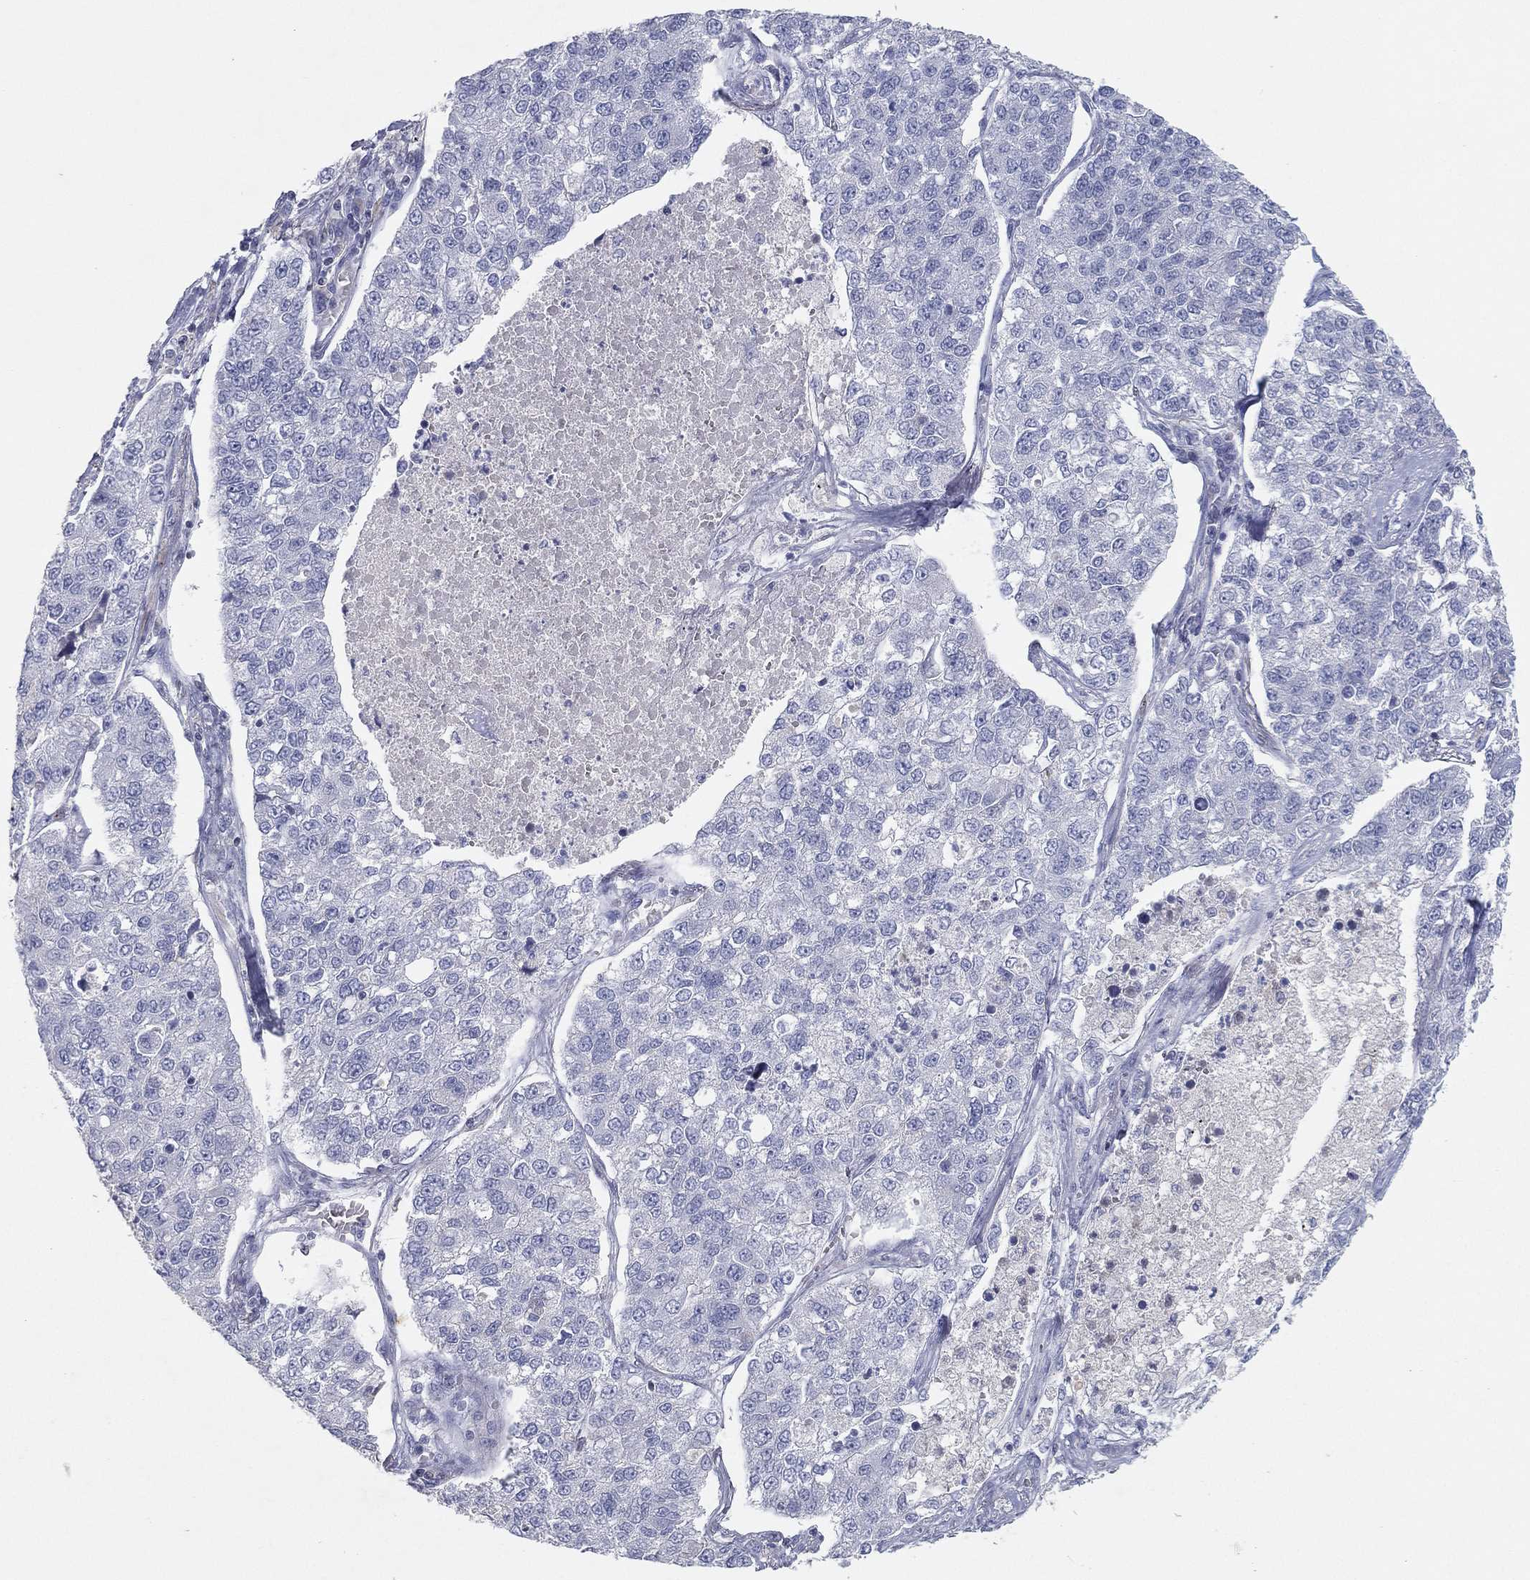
{"staining": {"intensity": "negative", "quantity": "none", "location": "none"}, "tissue": "lung cancer", "cell_type": "Tumor cells", "image_type": "cancer", "snomed": [{"axis": "morphology", "description": "Adenocarcinoma, NOS"}, {"axis": "topography", "description": "Lung"}], "caption": "Lung cancer was stained to show a protein in brown. There is no significant positivity in tumor cells.", "gene": "CPT1B", "patient": {"sex": "male", "age": 49}}